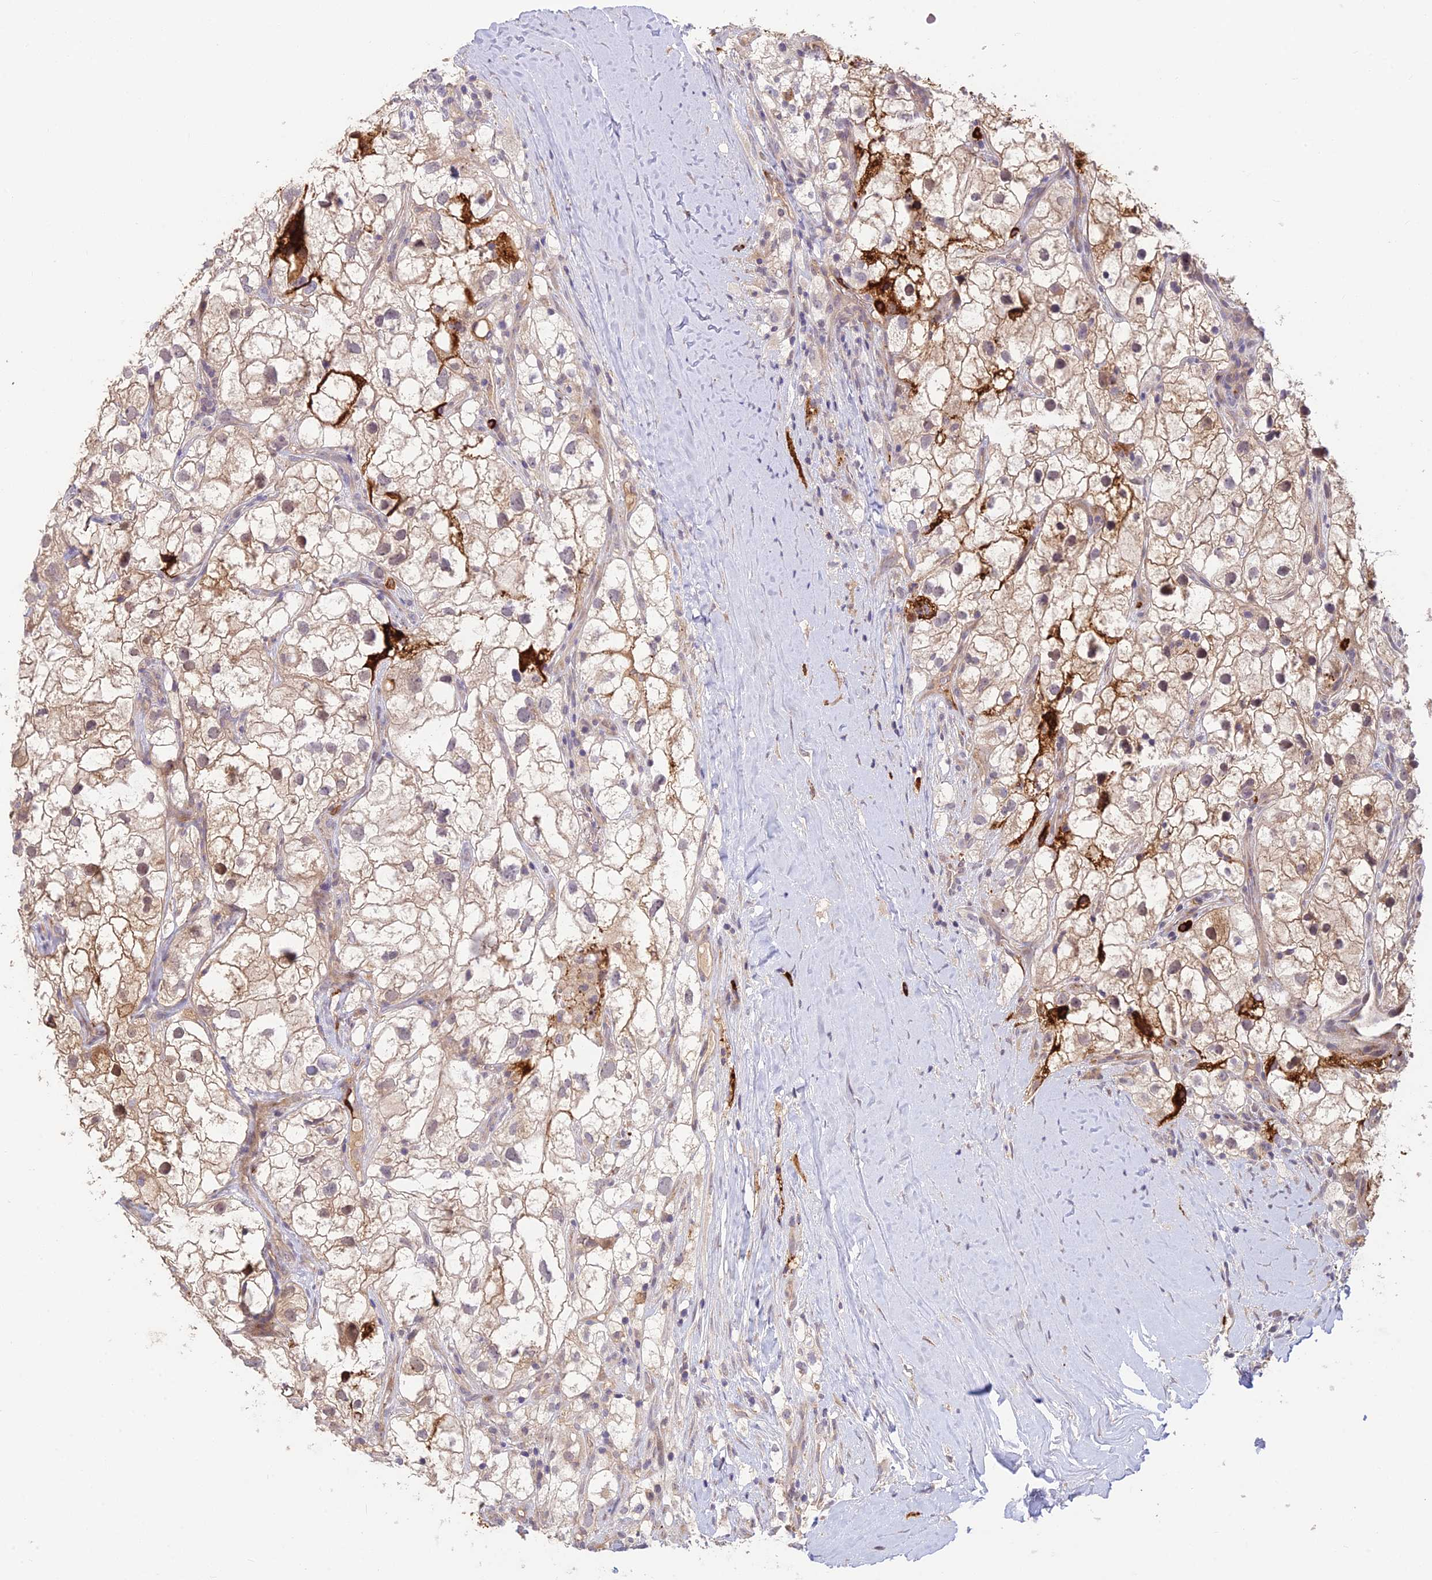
{"staining": {"intensity": "weak", "quantity": "25%-75%", "location": "cytoplasmic/membranous"}, "tissue": "renal cancer", "cell_type": "Tumor cells", "image_type": "cancer", "snomed": [{"axis": "morphology", "description": "Adenocarcinoma, NOS"}, {"axis": "topography", "description": "Kidney"}], "caption": "The immunohistochemical stain labels weak cytoplasmic/membranous expression in tumor cells of renal cancer (adenocarcinoma) tissue.", "gene": "ASPDH", "patient": {"sex": "male", "age": 59}}